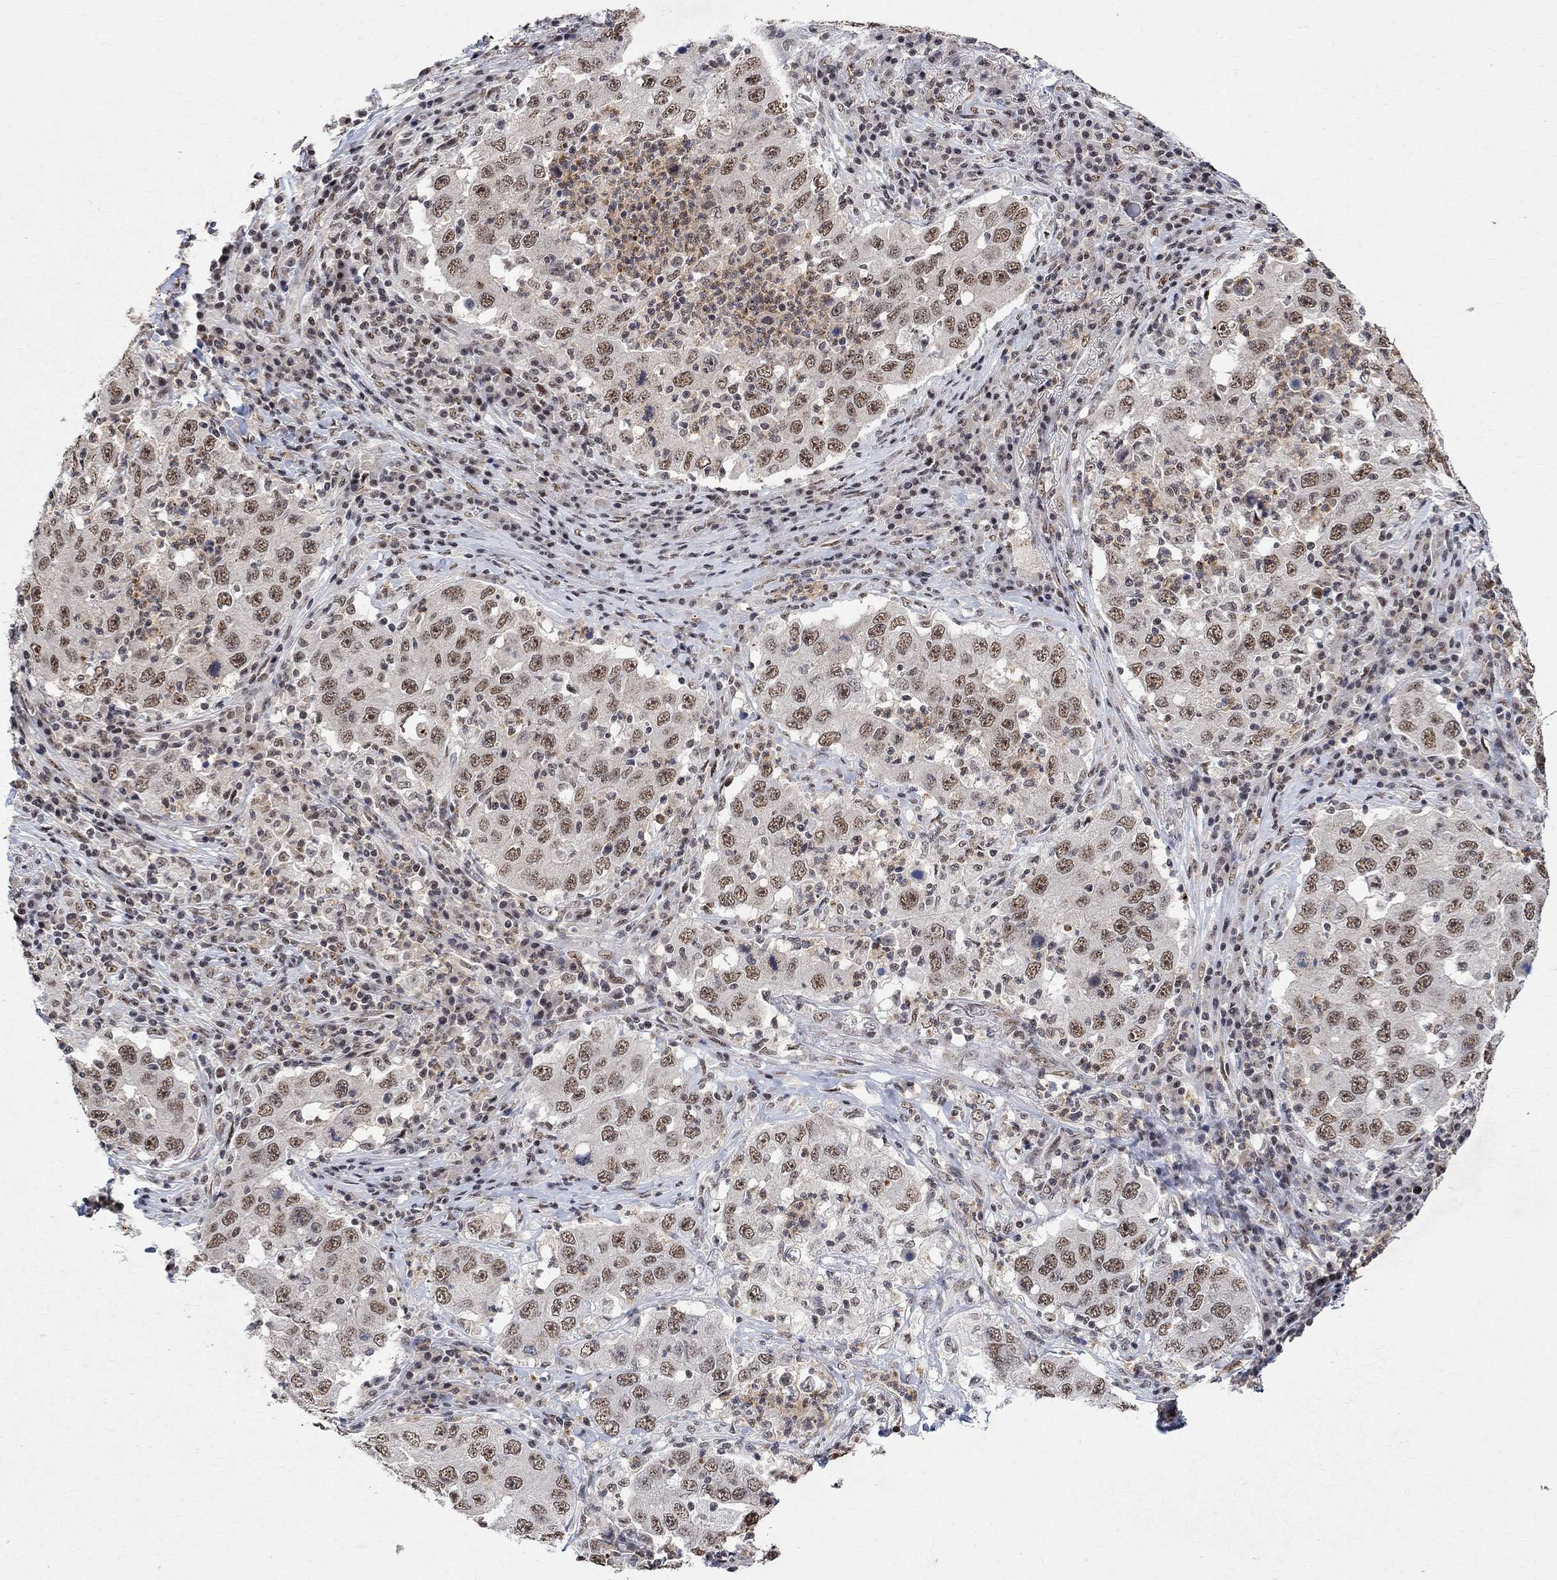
{"staining": {"intensity": "moderate", "quantity": ">75%", "location": "nuclear"}, "tissue": "lung cancer", "cell_type": "Tumor cells", "image_type": "cancer", "snomed": [{"axis": "morphology", "description": "Adenocarcinoma, NOS"}, {"axis": "topography", "description": "Lung"}], "caption": "A medium amount of moderate nuclear positivity is seen in approximately >75% of tumor cells in lung cancer tissue.", "gene": "E4F1", "patient": {"sex": "male", "age": 73}}